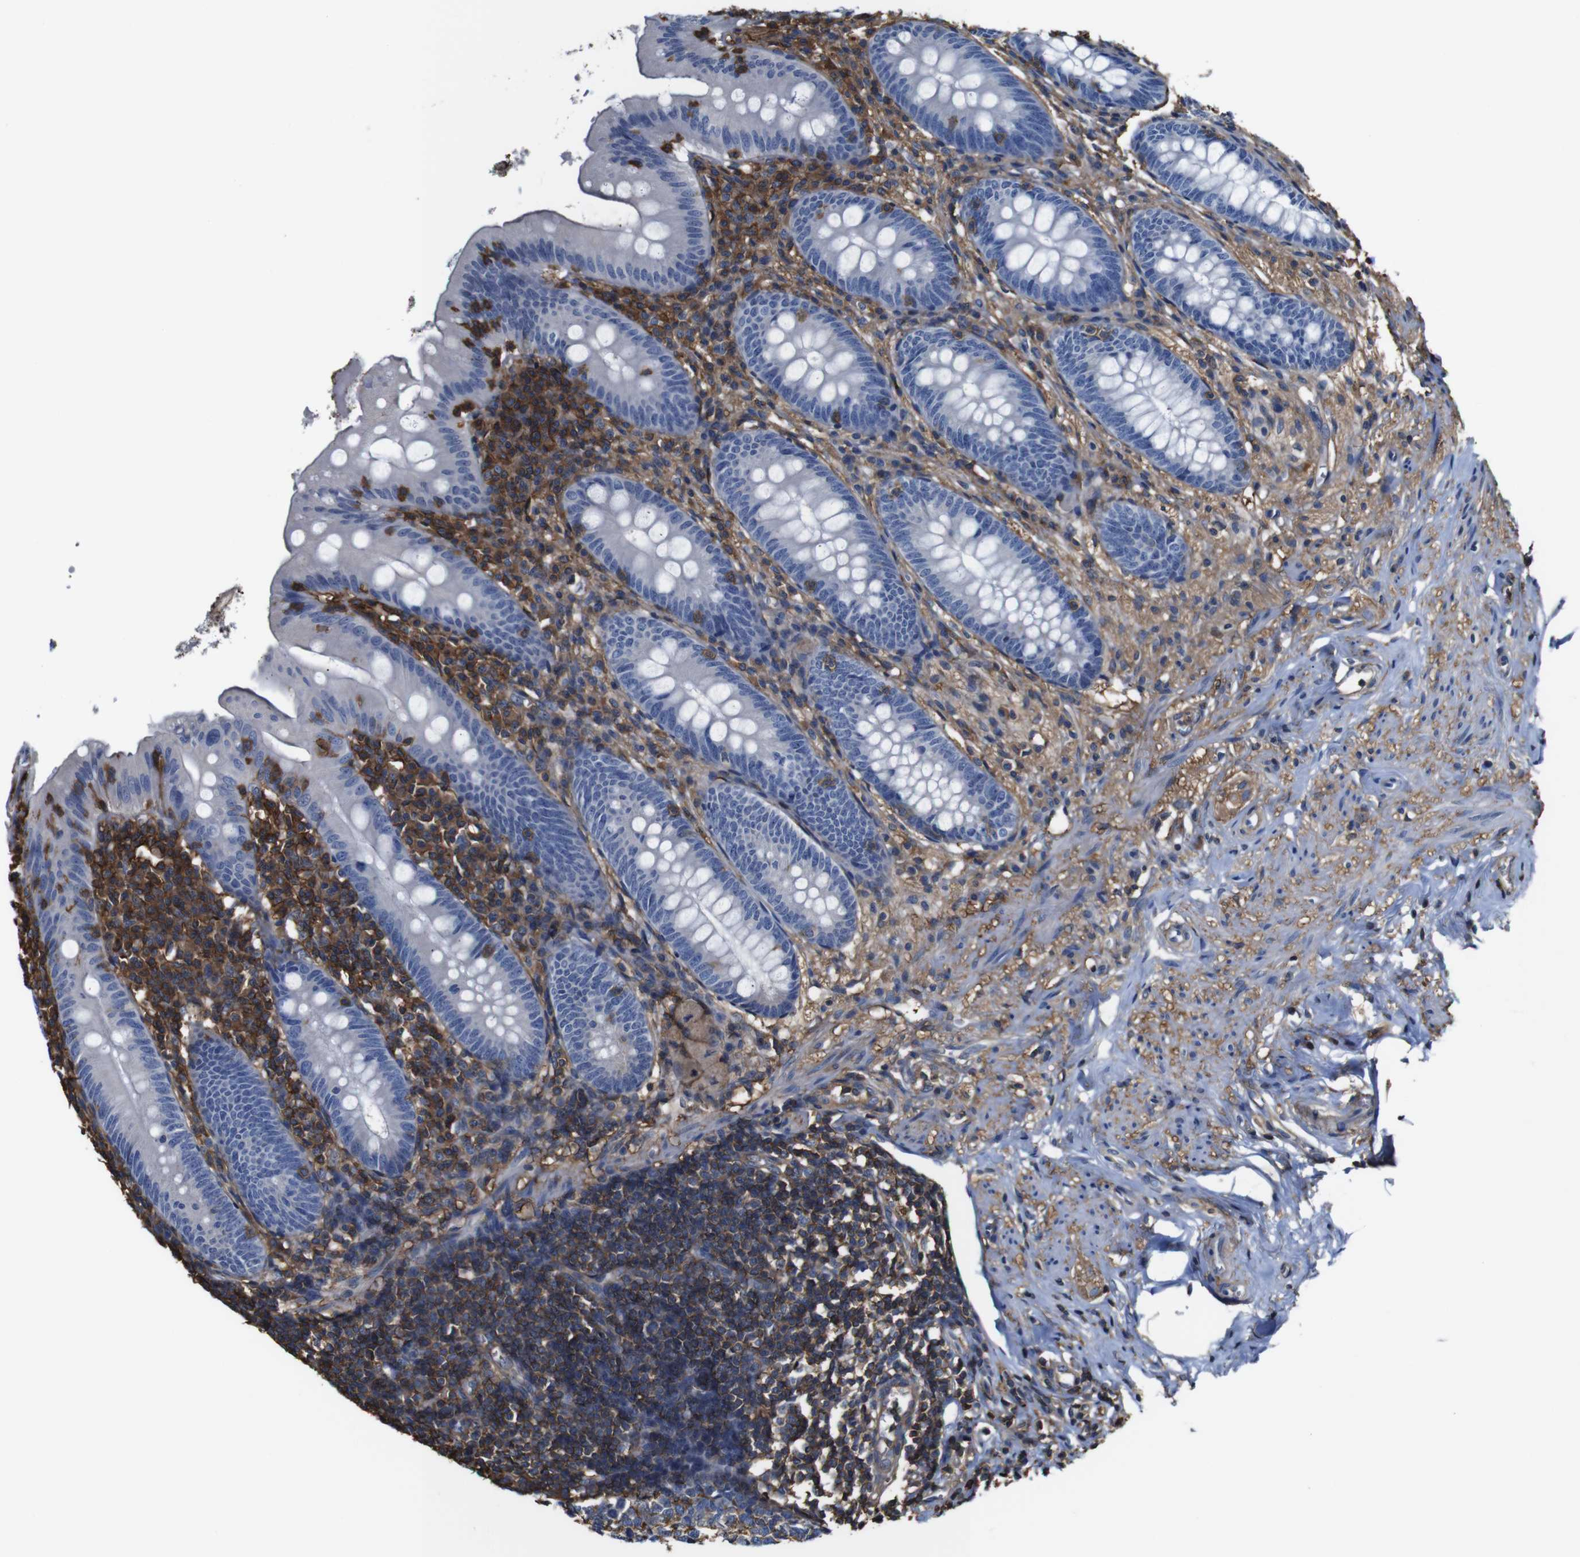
{"staining": {"intensity": "negative", "quantity": "none", "location": "none"}, "tissue": "appendix", "cell_type": "Glandular cells", "image_type": "normal", "snomed": [{"axis": "morphology", "description": "Normal tissue, NOS"}, {"axis": "topography", "description": "Appendix"}], "caption": "The immunohistochemistry (IHC) image has no significant staining in glandular cells of appendix. (Stains: DAB (3,3'-diaminobenzidine) immunohistochemistry with hematoxylin counter stain, Microscopy: brightfield microscopy at high magnification).", "gene": "PI4KA", "patient": {"sex": "male", "age": 56}}